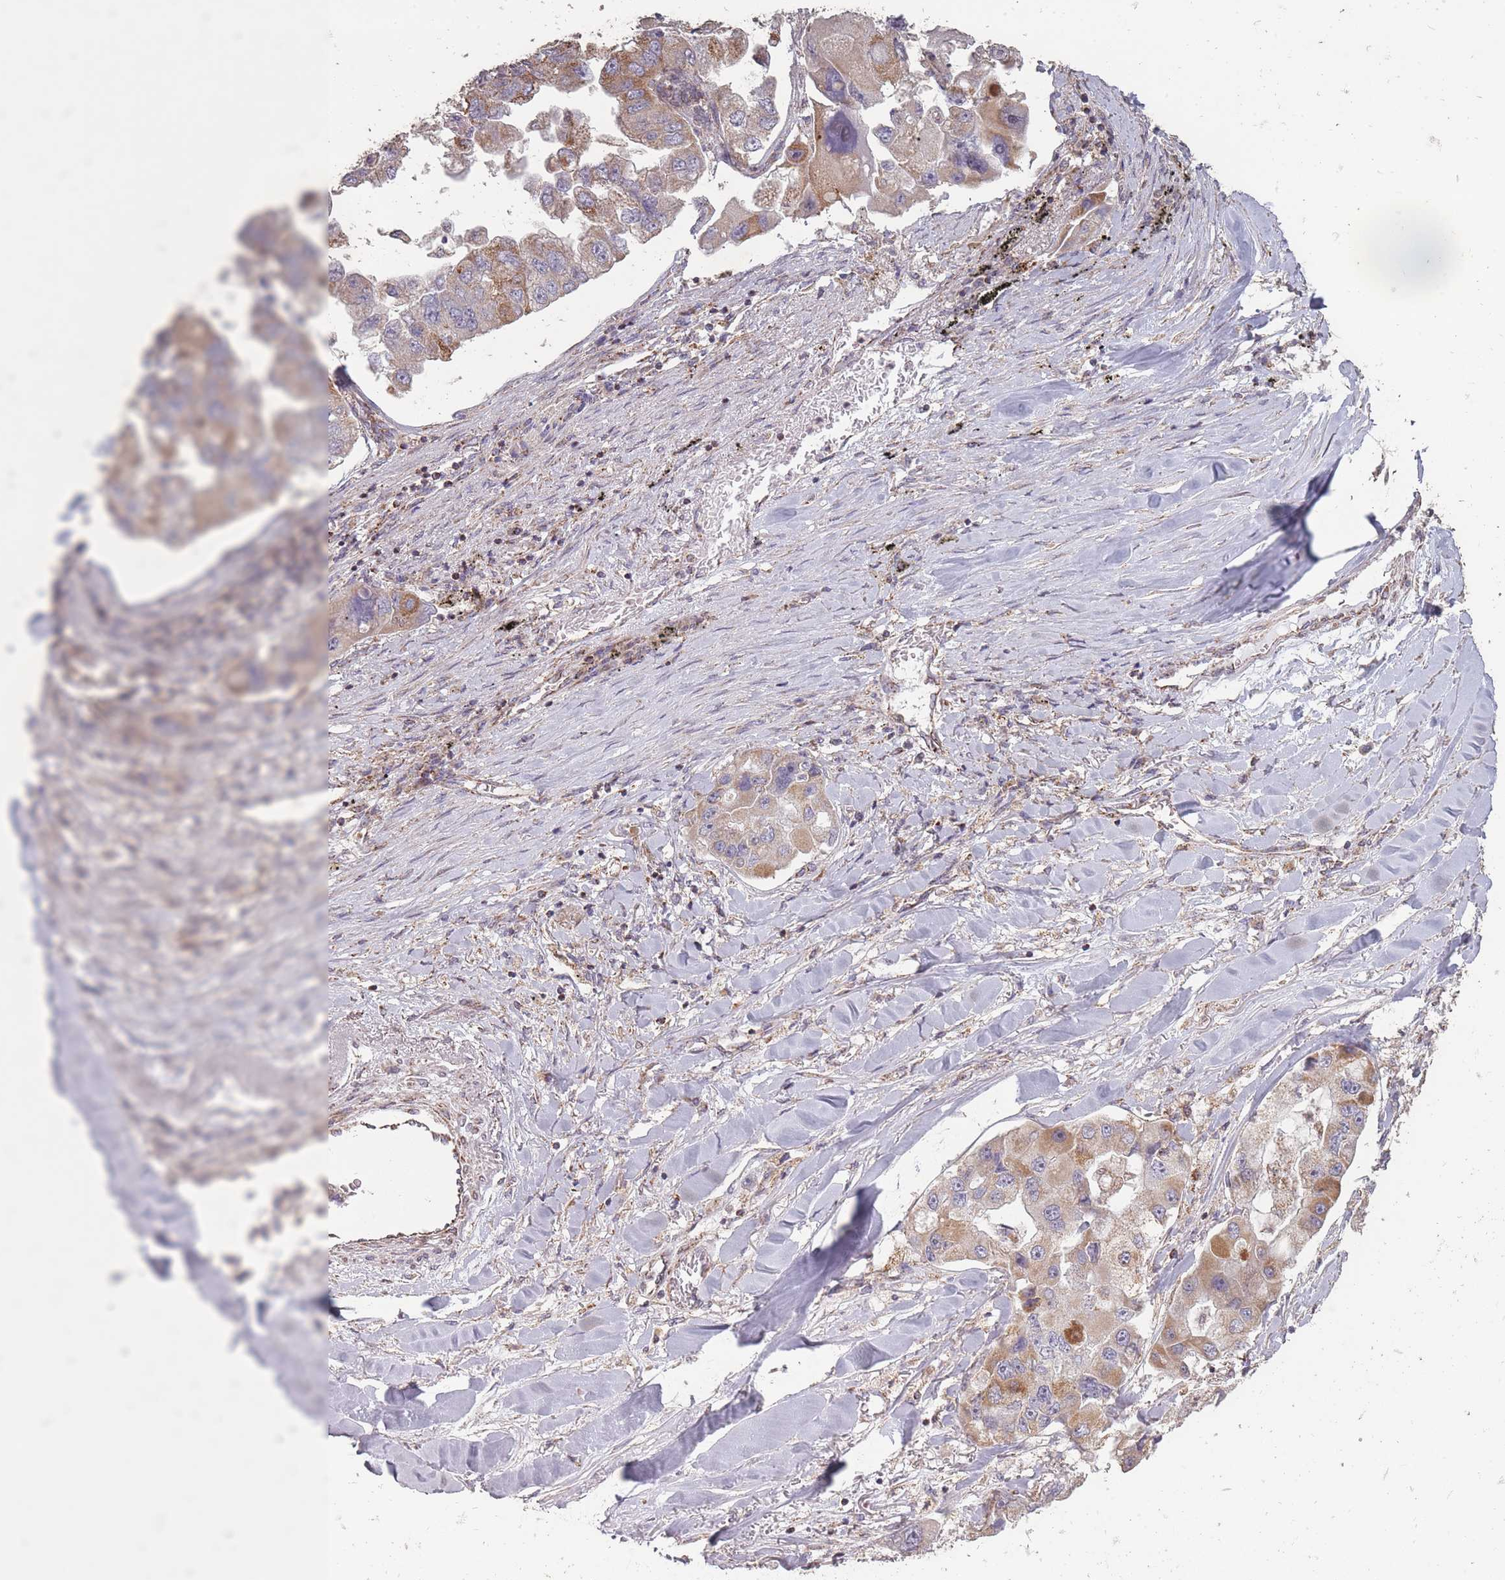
{"staining": {"intensity": "moderate", "quantity": ">75%", "location": "cytoplasmic/membranous"}, "tissue": "lung cancer", "cell_type": "Tumor cells", "image_type": "cancer", "snomed": [{"axis": "morphology", "description": "Adenocarcinoma, NOS"}, {"axis": "topography", "description": "Lung"}], "caption": "Moderate cytoplasmic/membranous expression for a protein is present in about >75% of tumor cells of lung cancer using immunohistochemistry.", "gene": "CNOT8", "patient": {"sex": "female", "age": 54}}